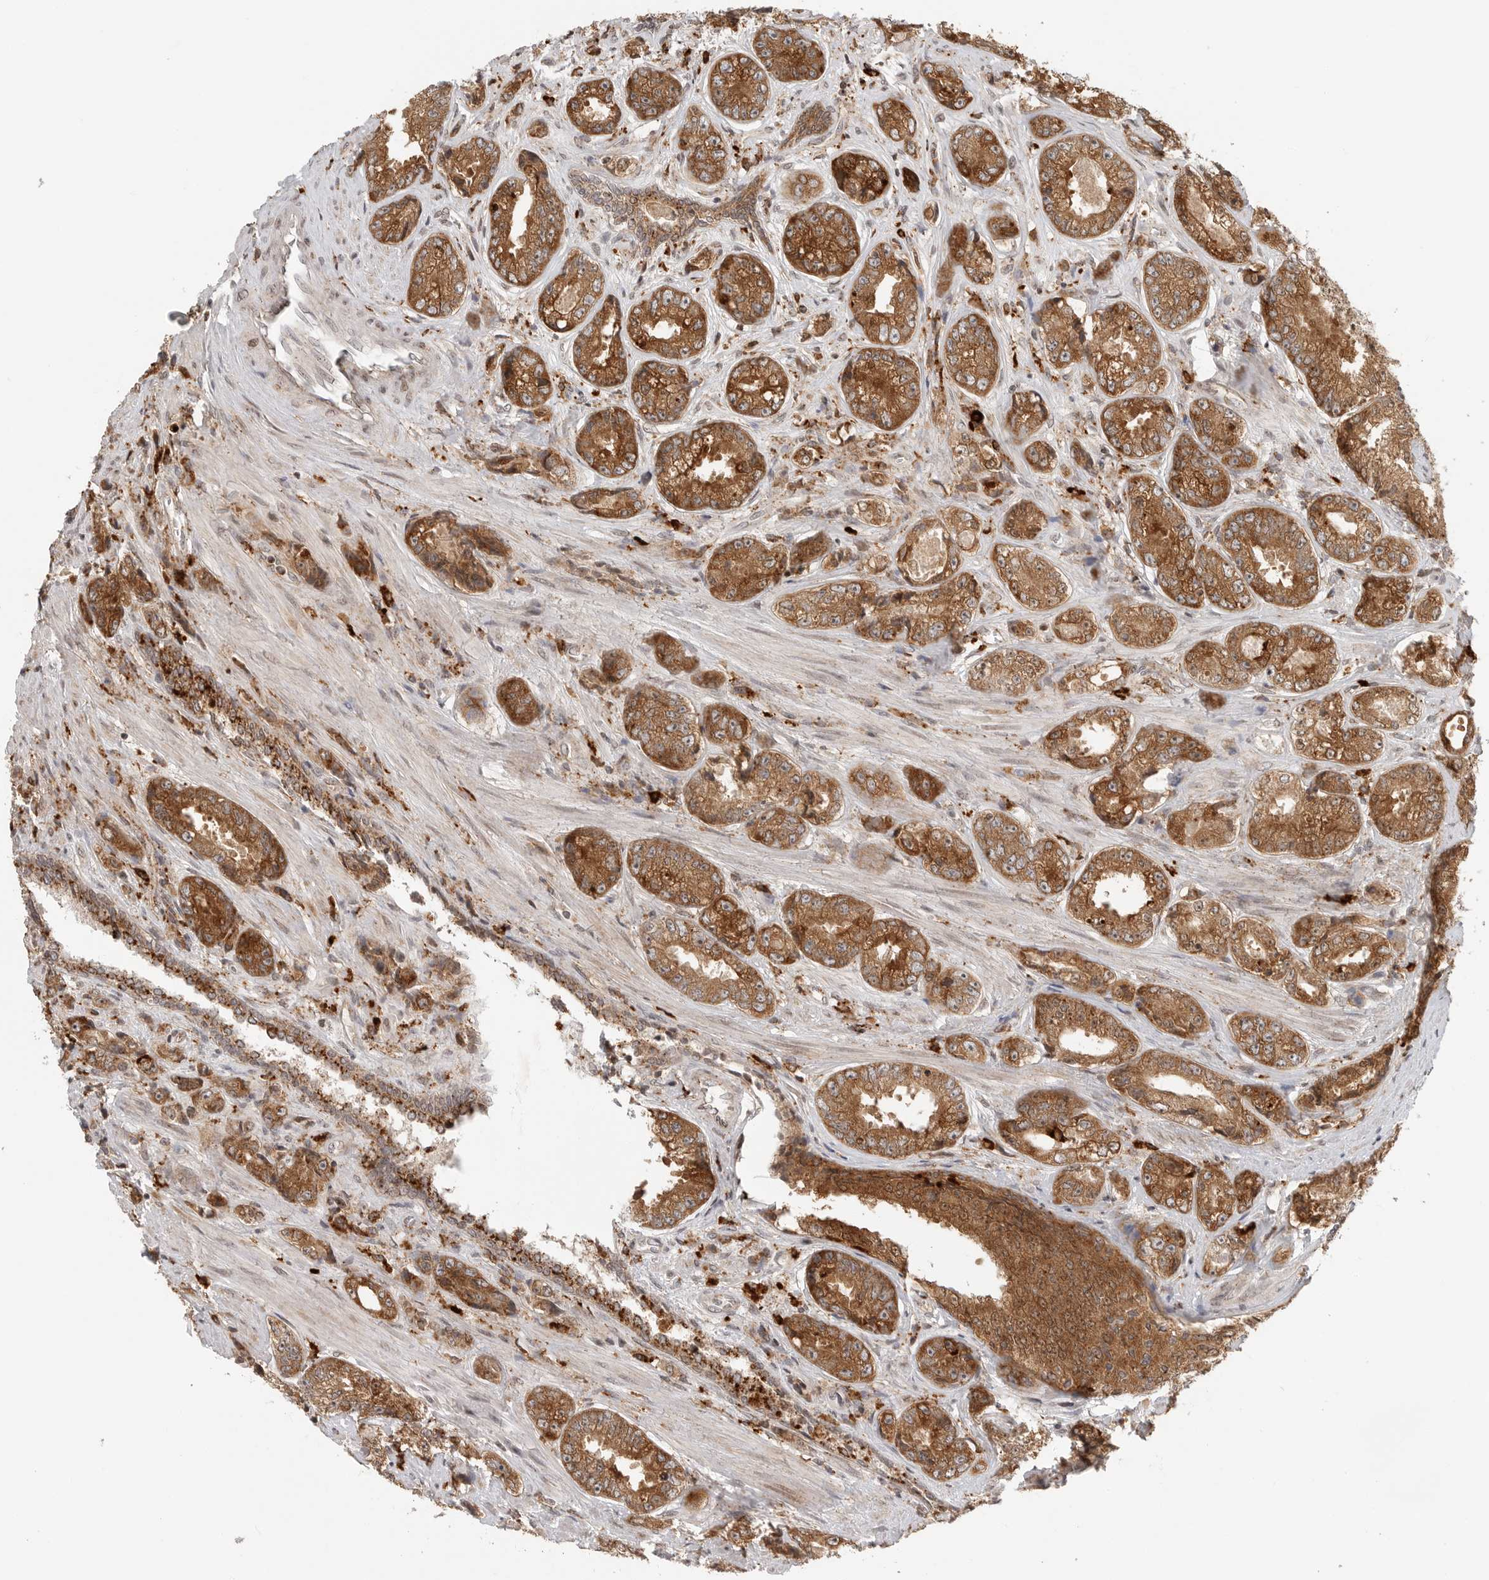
{"staining": {"intensity": "strong", "quantity": ">75%", "location": "cytoplasmic/membranous"}, "tissue": "prostate cancer", "cell_type": "Tumor cells", "image_type": "cancer", "snomed": [{"axis": "morphology", "description": "Adenocarcinoma, High grade"}, {"axis": "topography", "description": "Prostate"}], "caption": "A brown stain highlights strong cytoplasmic/membranous staining of a protein in human prostate high-grade adenocarcinoma tumor cells. (DAB = brown stain, brightfield microscopy at high magnification).", "gene": "IDUA", "patient": {"sex": "male", "age": 61}}